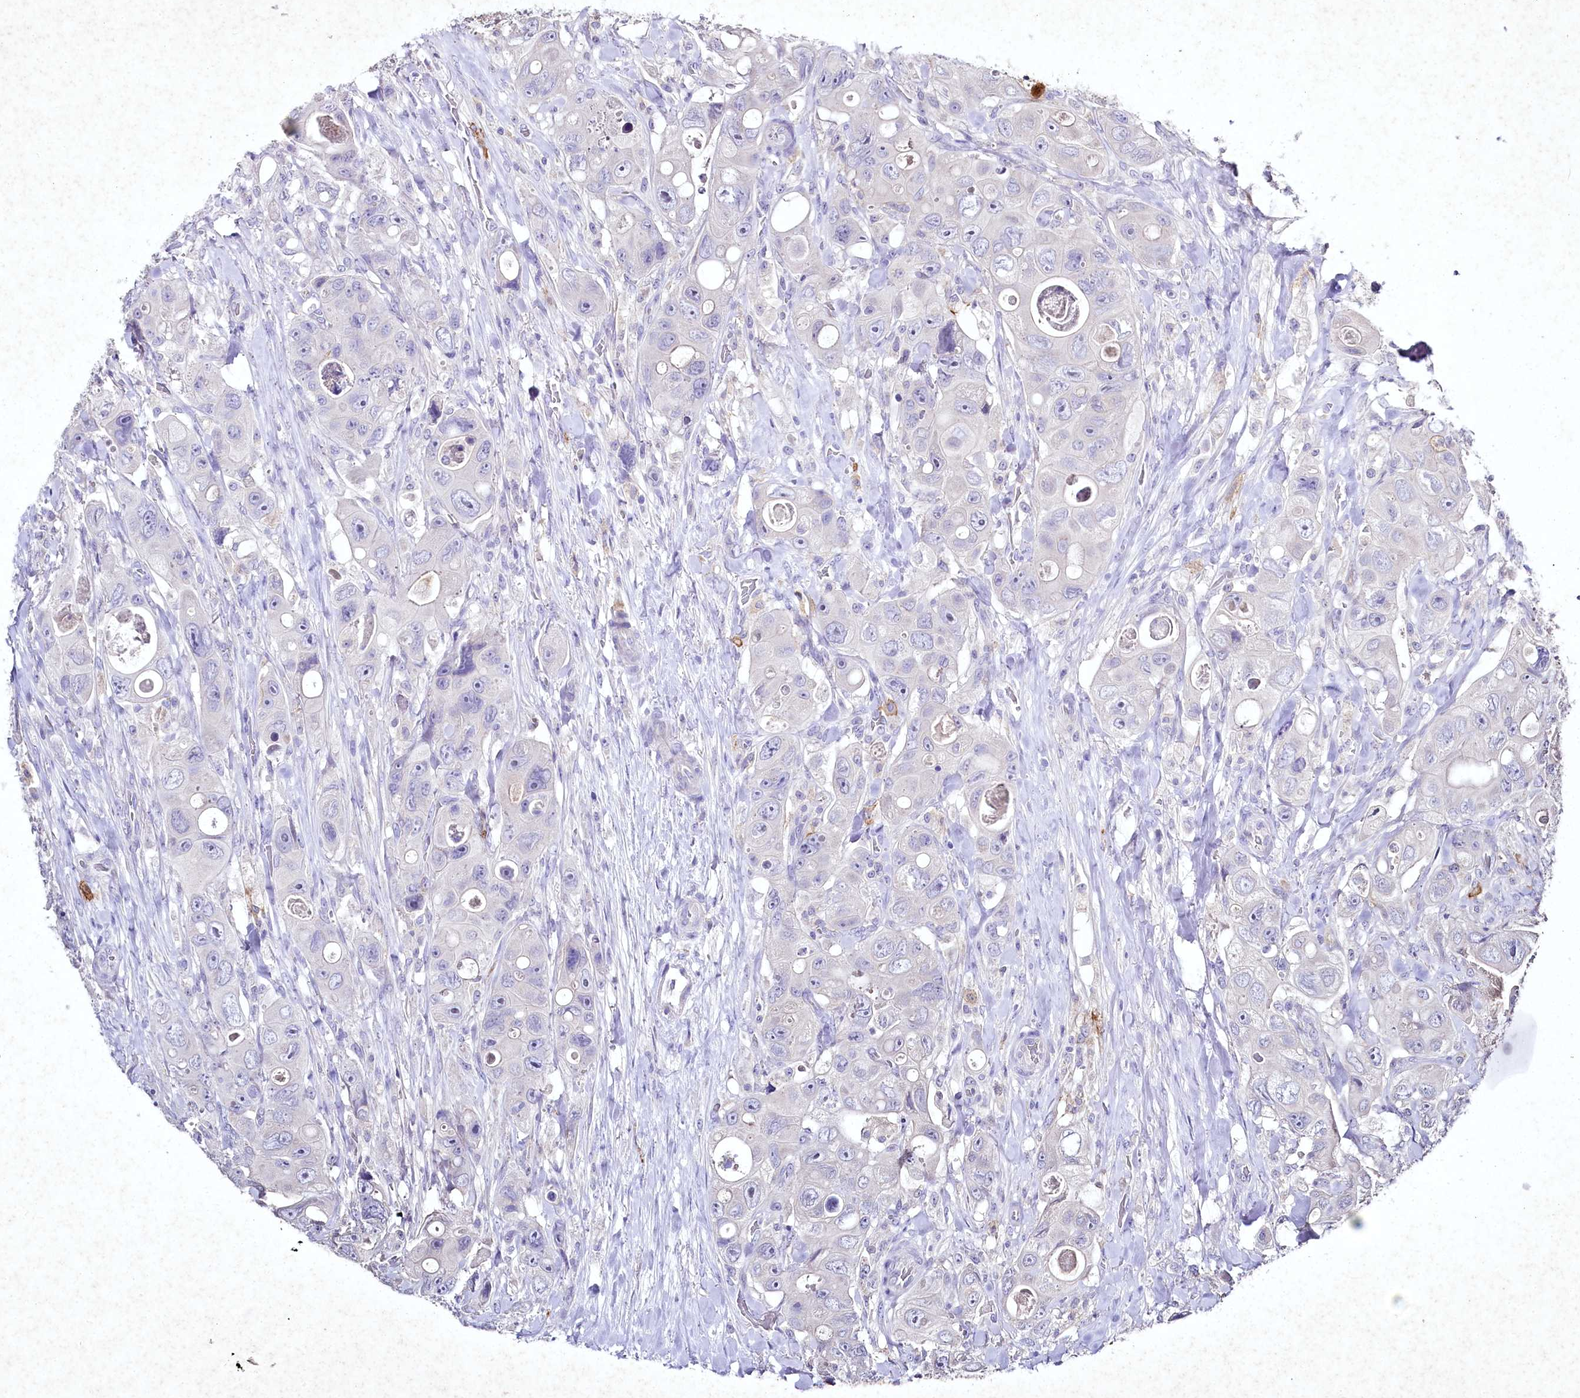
{"staining": {"intensity": "negative", "quantity": "none", "location": "none"}, "tissue": "colorectal cancer", "cell_type": "Tumor cells", "image_type": "cancer", "snomed": [{"axis": "morphology", "description": "Adenocarcinoma, NOS"}, {"axis": "topography", "description": "Colon"}], "caption": "Photomicrograph shows no protein expression in tumor cells of colorectal cancer (adenocarcinoma) tissue.", "gene": "CLEC4M", "patient": {"sex": "female", "age": 46}}